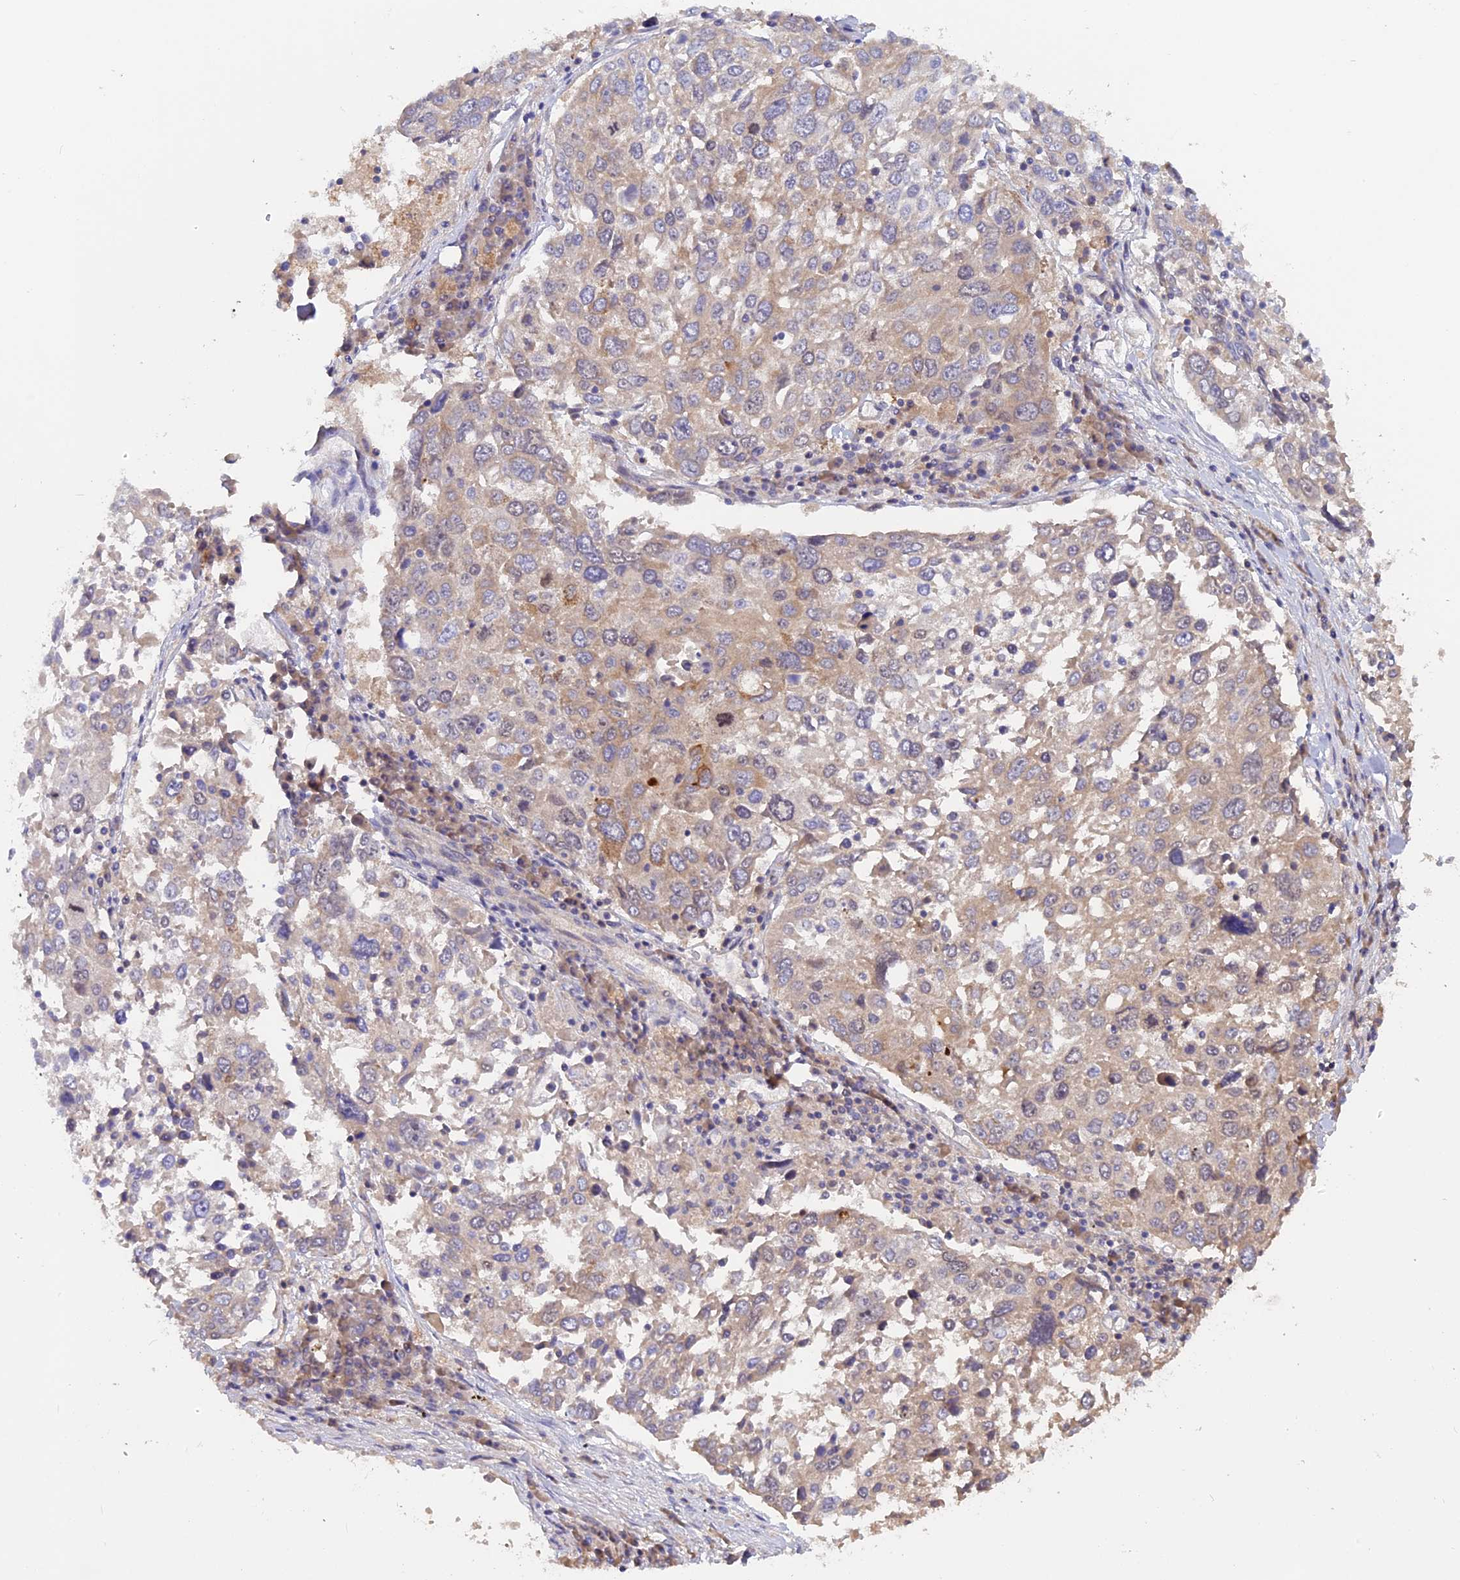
{"staining": {"intensity": "weak", "quantity": "<25%", "location": "cytoplasmic/membranous"}, "tissue": "lung cancer", "cell_type": "Tumor cells", "image_type": "cancer", "snomed": [{"axis": "morphology", "description": "Squamous cell carcinoma, NOS"}, {"axis": "topography", "description": "Lung"}], "caption": "Protein analysis of lung squamous cell carcinoma displays no significant staining in tumor cells.", "gene": "TENT4B", "patient": {"sex": "male", "age": 65}}